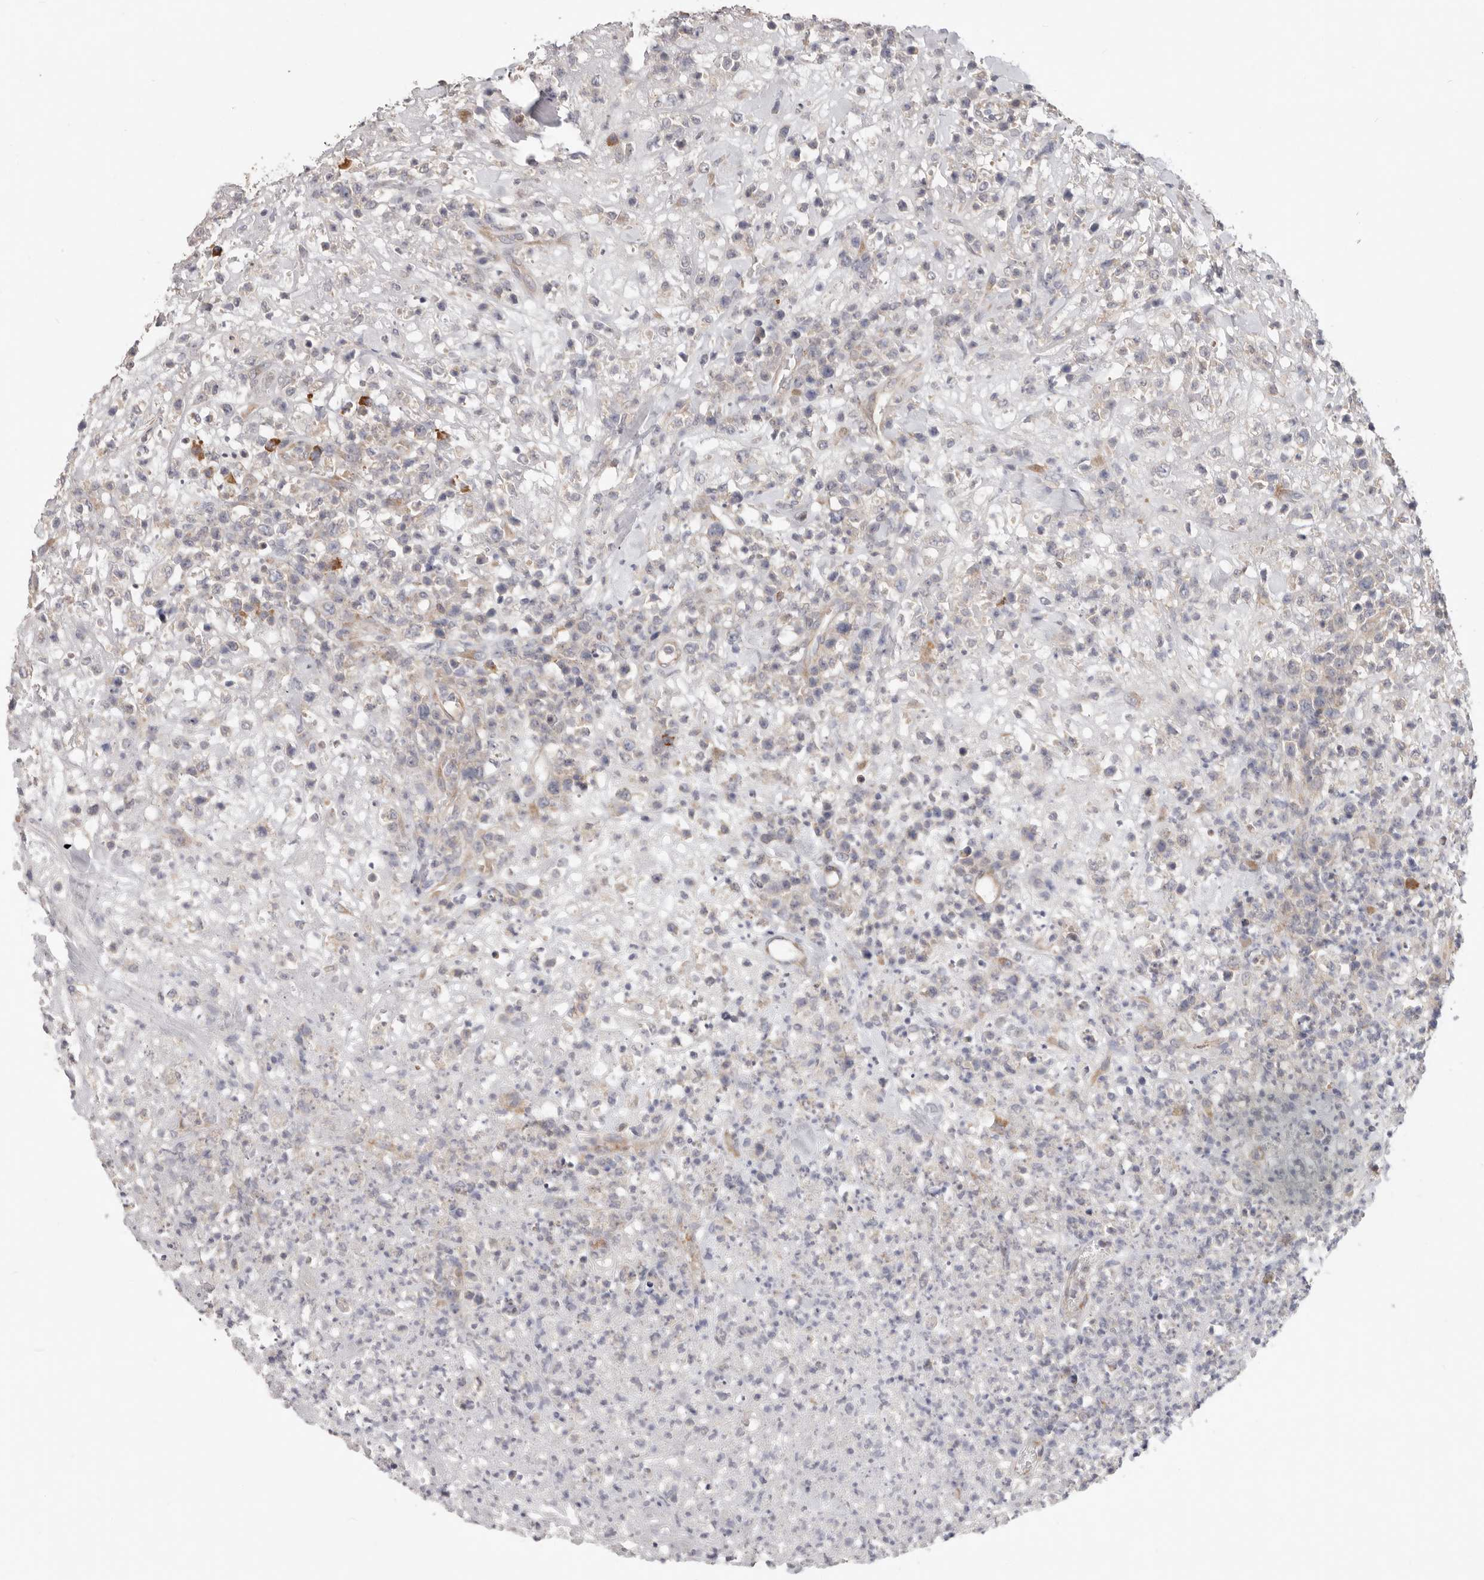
{"staining": {"intensity": "negative", "quantity": "none", "location": "none"}, "tissue": "lymphoma", "cell_type": "Tumor cells", "image_type": "cancer", "snomed": [{"axis": "morphology", "description": "Malignant lymphoma, non-Hodgkin's type, High grade"}, {"axis": "topography", "description": "Colon"}], "caption": "A micrograph of human high-grade malignant lymphoma, non-Hodgkin's type is negative for staining in tumor cells.", "gene": "WDR77", "patient": {"sex": "female", "age": 53}}